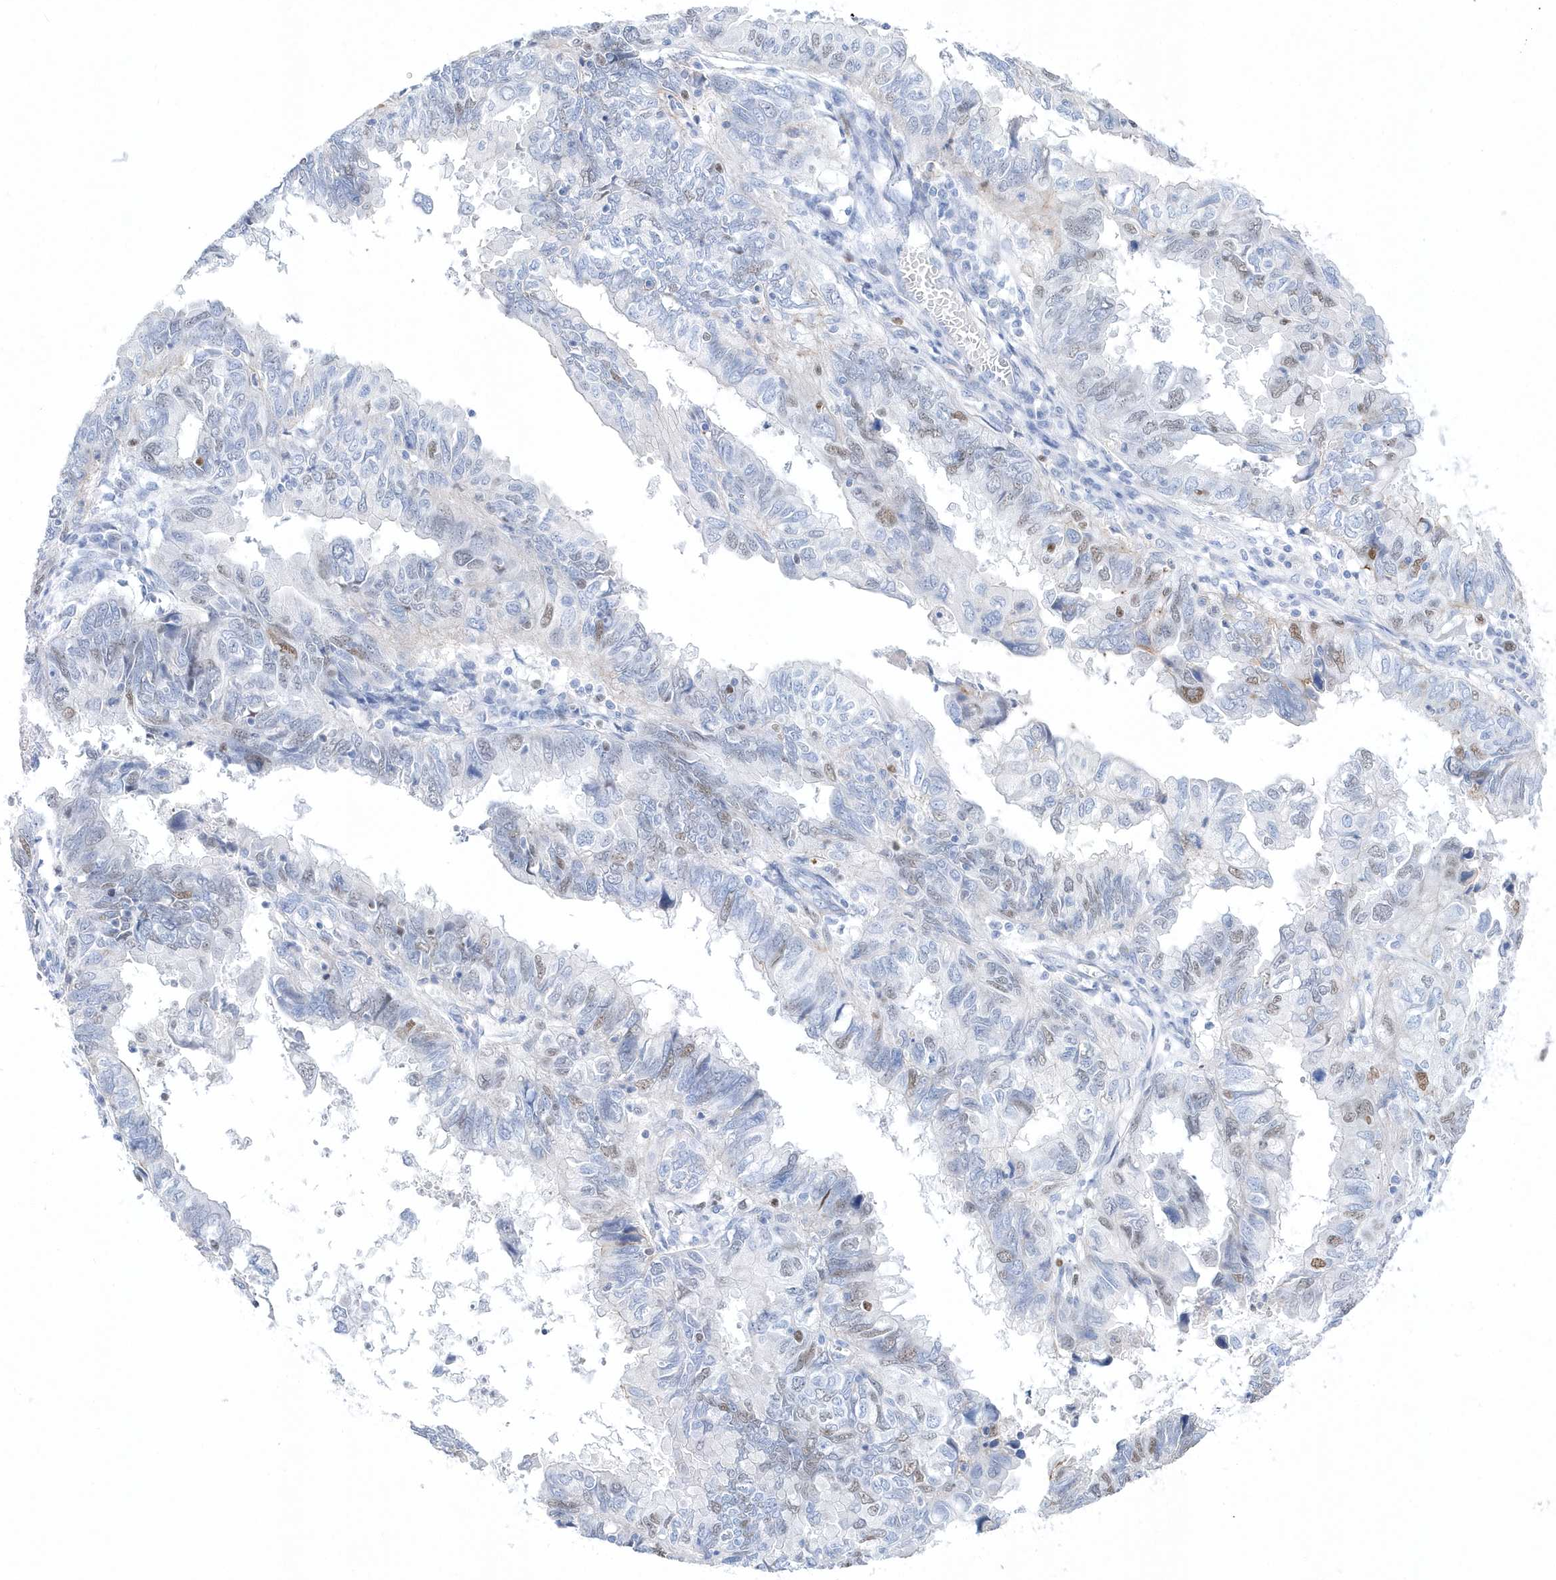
{"staining": {"intensity": "weak", "quantity": "<25%", "location": "nuclear"}, "tissue": "endometrial cancer", "cell_type": "Tumor cells", "image_type": "cancer", "snomed": [{"axis": "morphology", "description": "Adenocarcinoma, NOS"}, {"axis": "topography", "description": "Uterus"}], "caption": "DAB immunohistochemical staining of human endometrial cancer (adenocarcinoma) exhibits no significant positivity in tumor cells.", "gene": "TMCO6", "patient": {"sex": "female", "age": 77}}